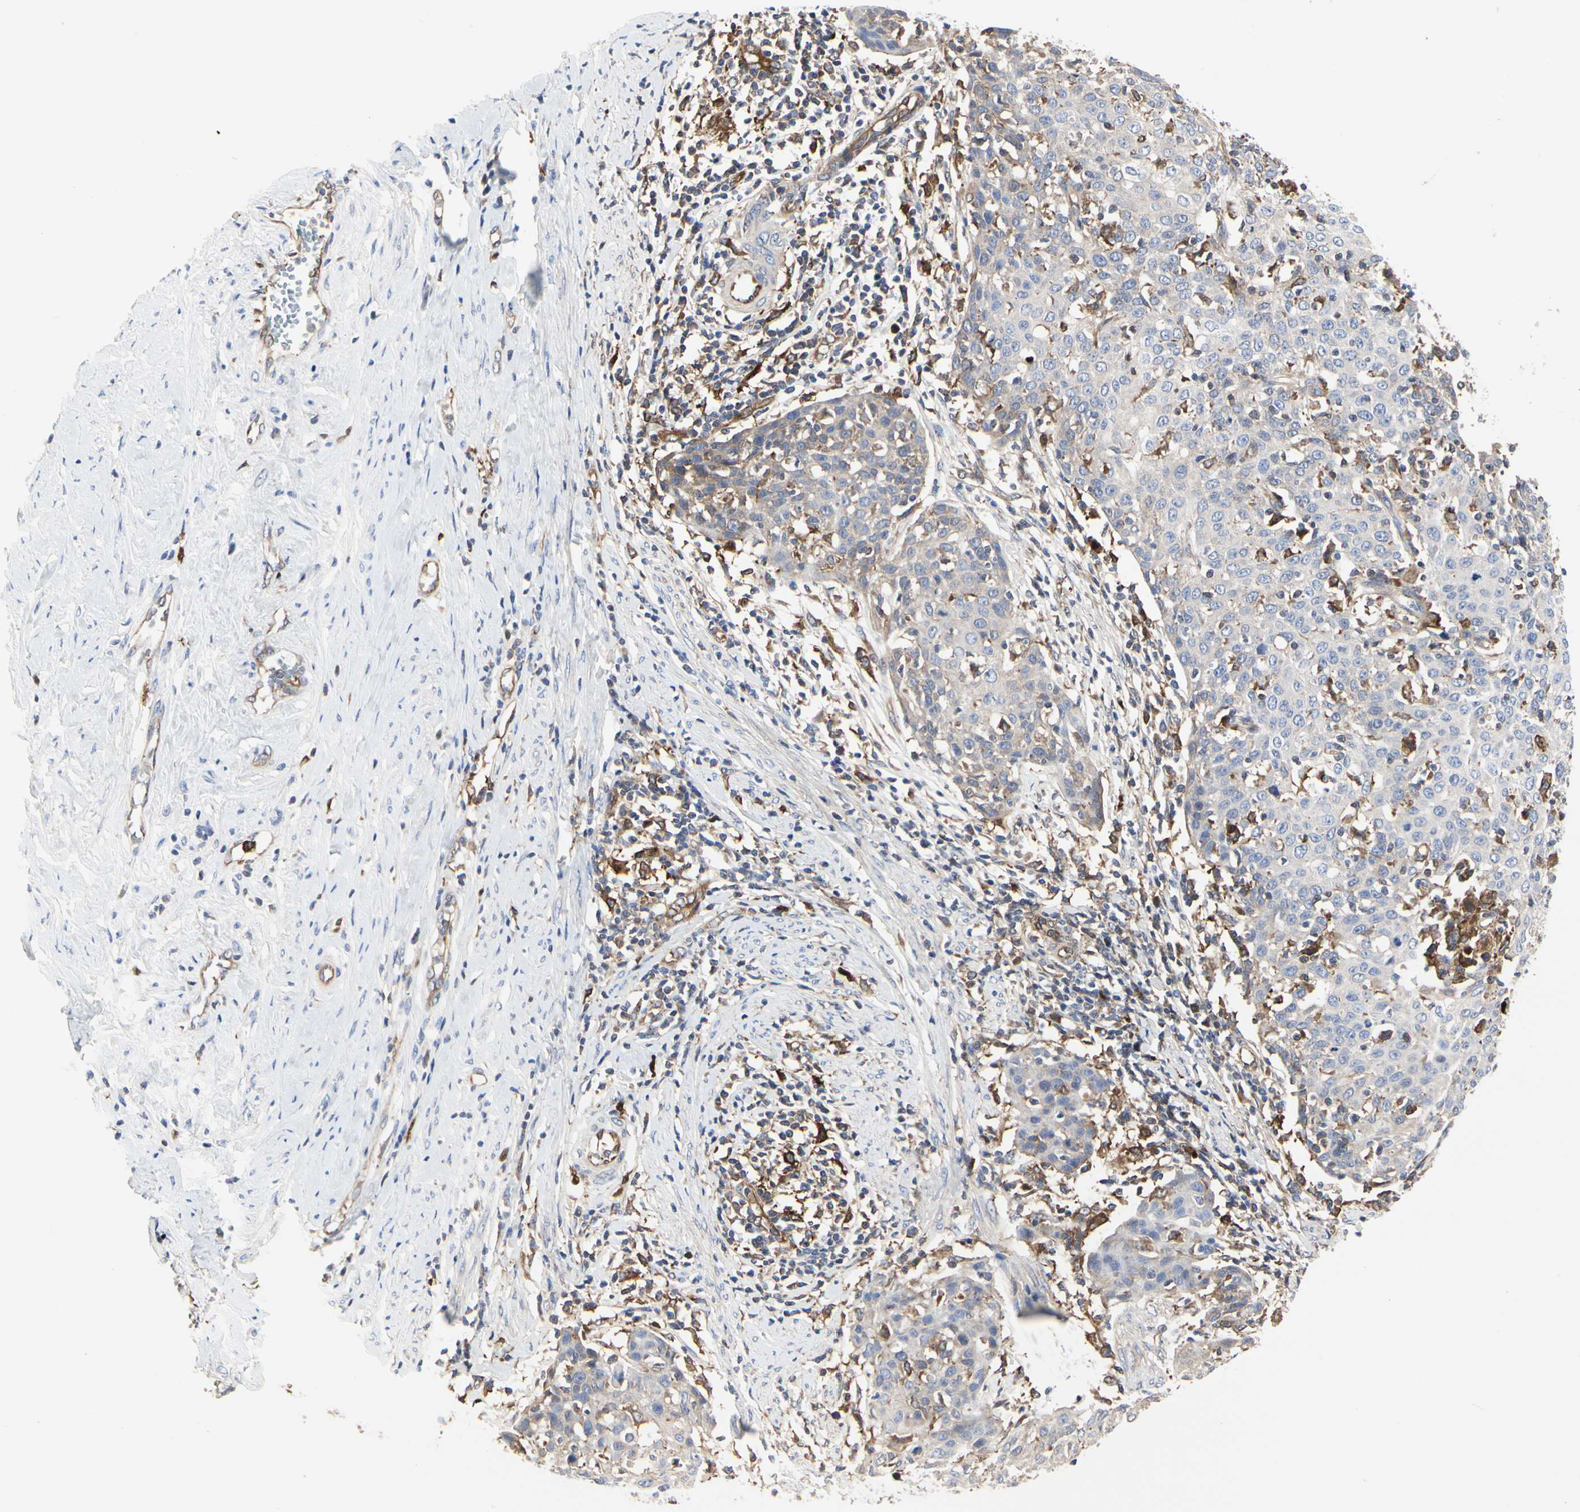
{"staining": {"intensity": "weak", "quantity": "25%-75%", "location": "cytoplasmic/membranous"}, "tissue": "cervical cancer", "cell_type": "Tumor cells", "image_type": "cancer", "snomed": [{"axis": "morphology", "description": "Squamous cell carcinoma, NOS"}, {"axis": "topography", "description": "Cervix"}], "caption": "The photomicrograph reveals a brown stain indicating the presence of a protein in the cytoplasmic/membranous of tumor cells in cervical squamous cell carcinoma.", "gene": "C3orf52", "patient": {"sex": "female", "age": 38}}